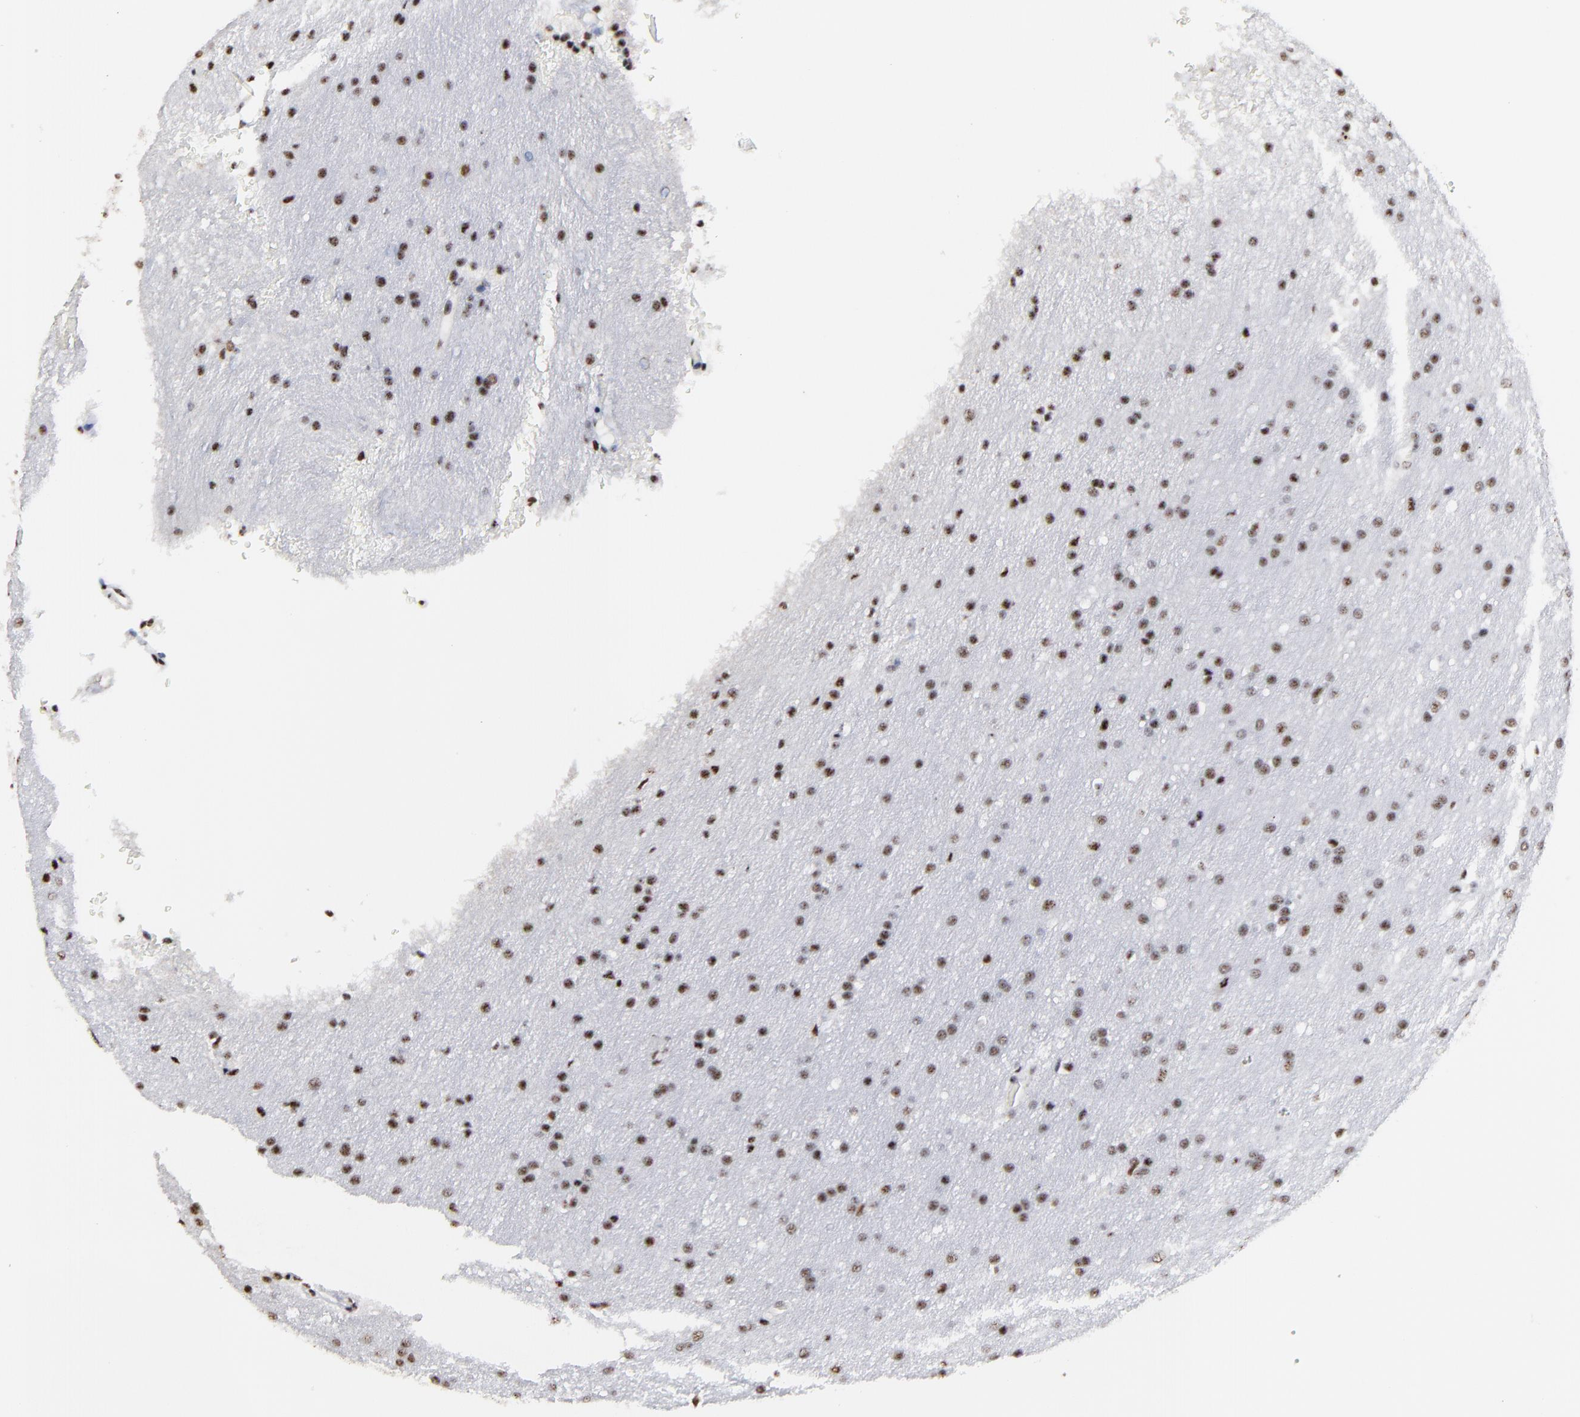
{"staining": {"intensity": "weak", "quantity": ">75%", "location": "nuclear"}, "tissue": "glioma", "cell_type": "Tumor cells", "image_type": "cancer", "snomed": [{"axis": "morphology", "description": "Glioma, malignant, Low grade"}, {"axis": "topography", "description": "Brain"}], "caption": "Protein expression analysis of low-grade glioma (malignant) shows weak nuclear expression in about >75% of tumor cells.", "gene": "MBD4", "patient": {"sex": "female", "age": 32}}